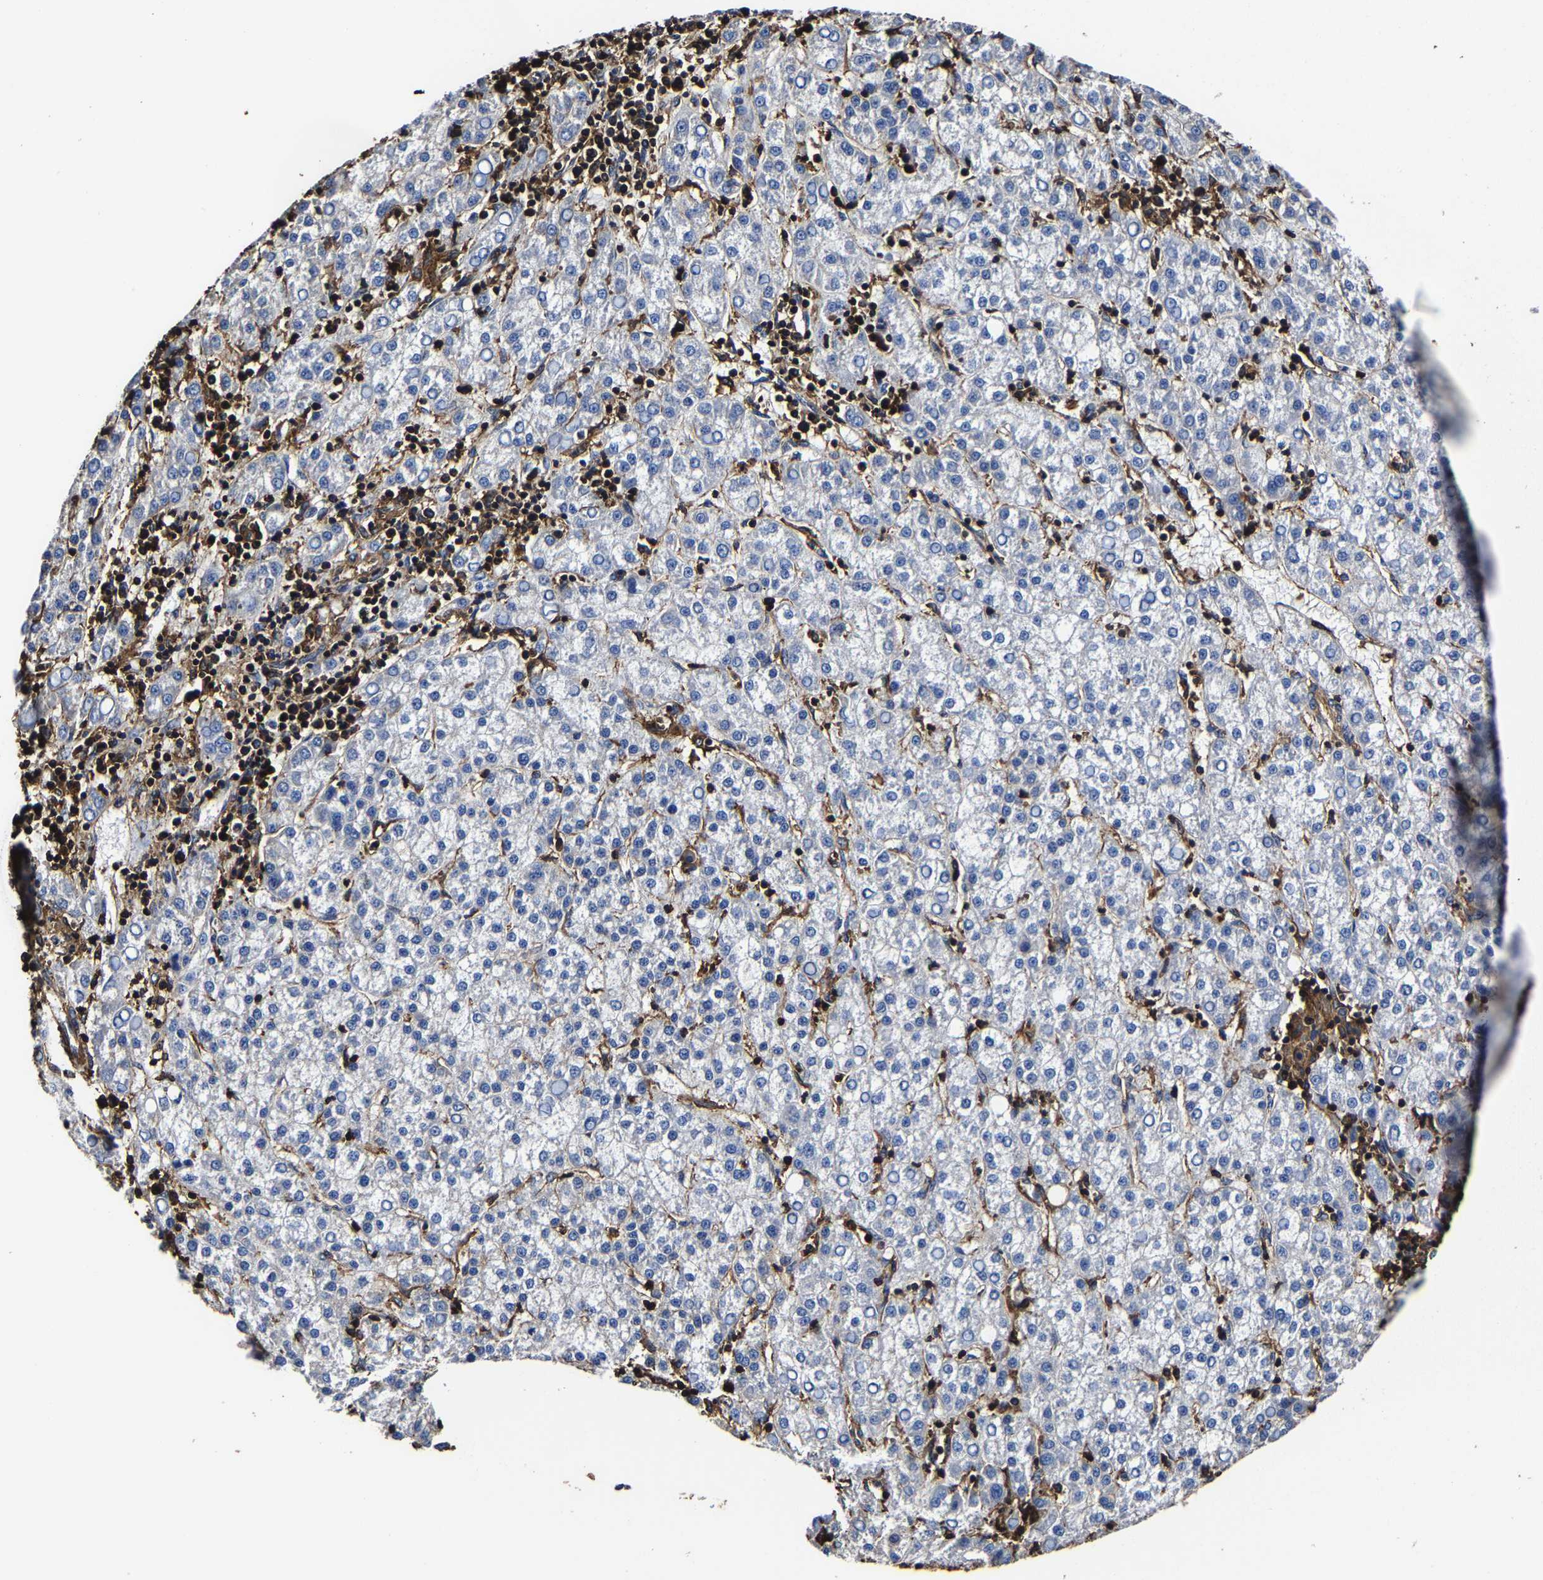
{"staining": {"intensity": "negative", "quantity": "none", "location": "none"}, "tissue": "liver cancer", "cell_type": "Tumor cells", "image_type": "cancer", "snomed": [{"axis": "morphology", "description": "Carcinoma, Hepatocellular, NOS"}, {"axis": "topography", "description": "Liver"}], "caption": "IHC of hepatocellular carcinoma (liver) demonstrates no staining in tumor cells.", "gene": "SSH3", "patient": {"sex": "female", "age": 58}}